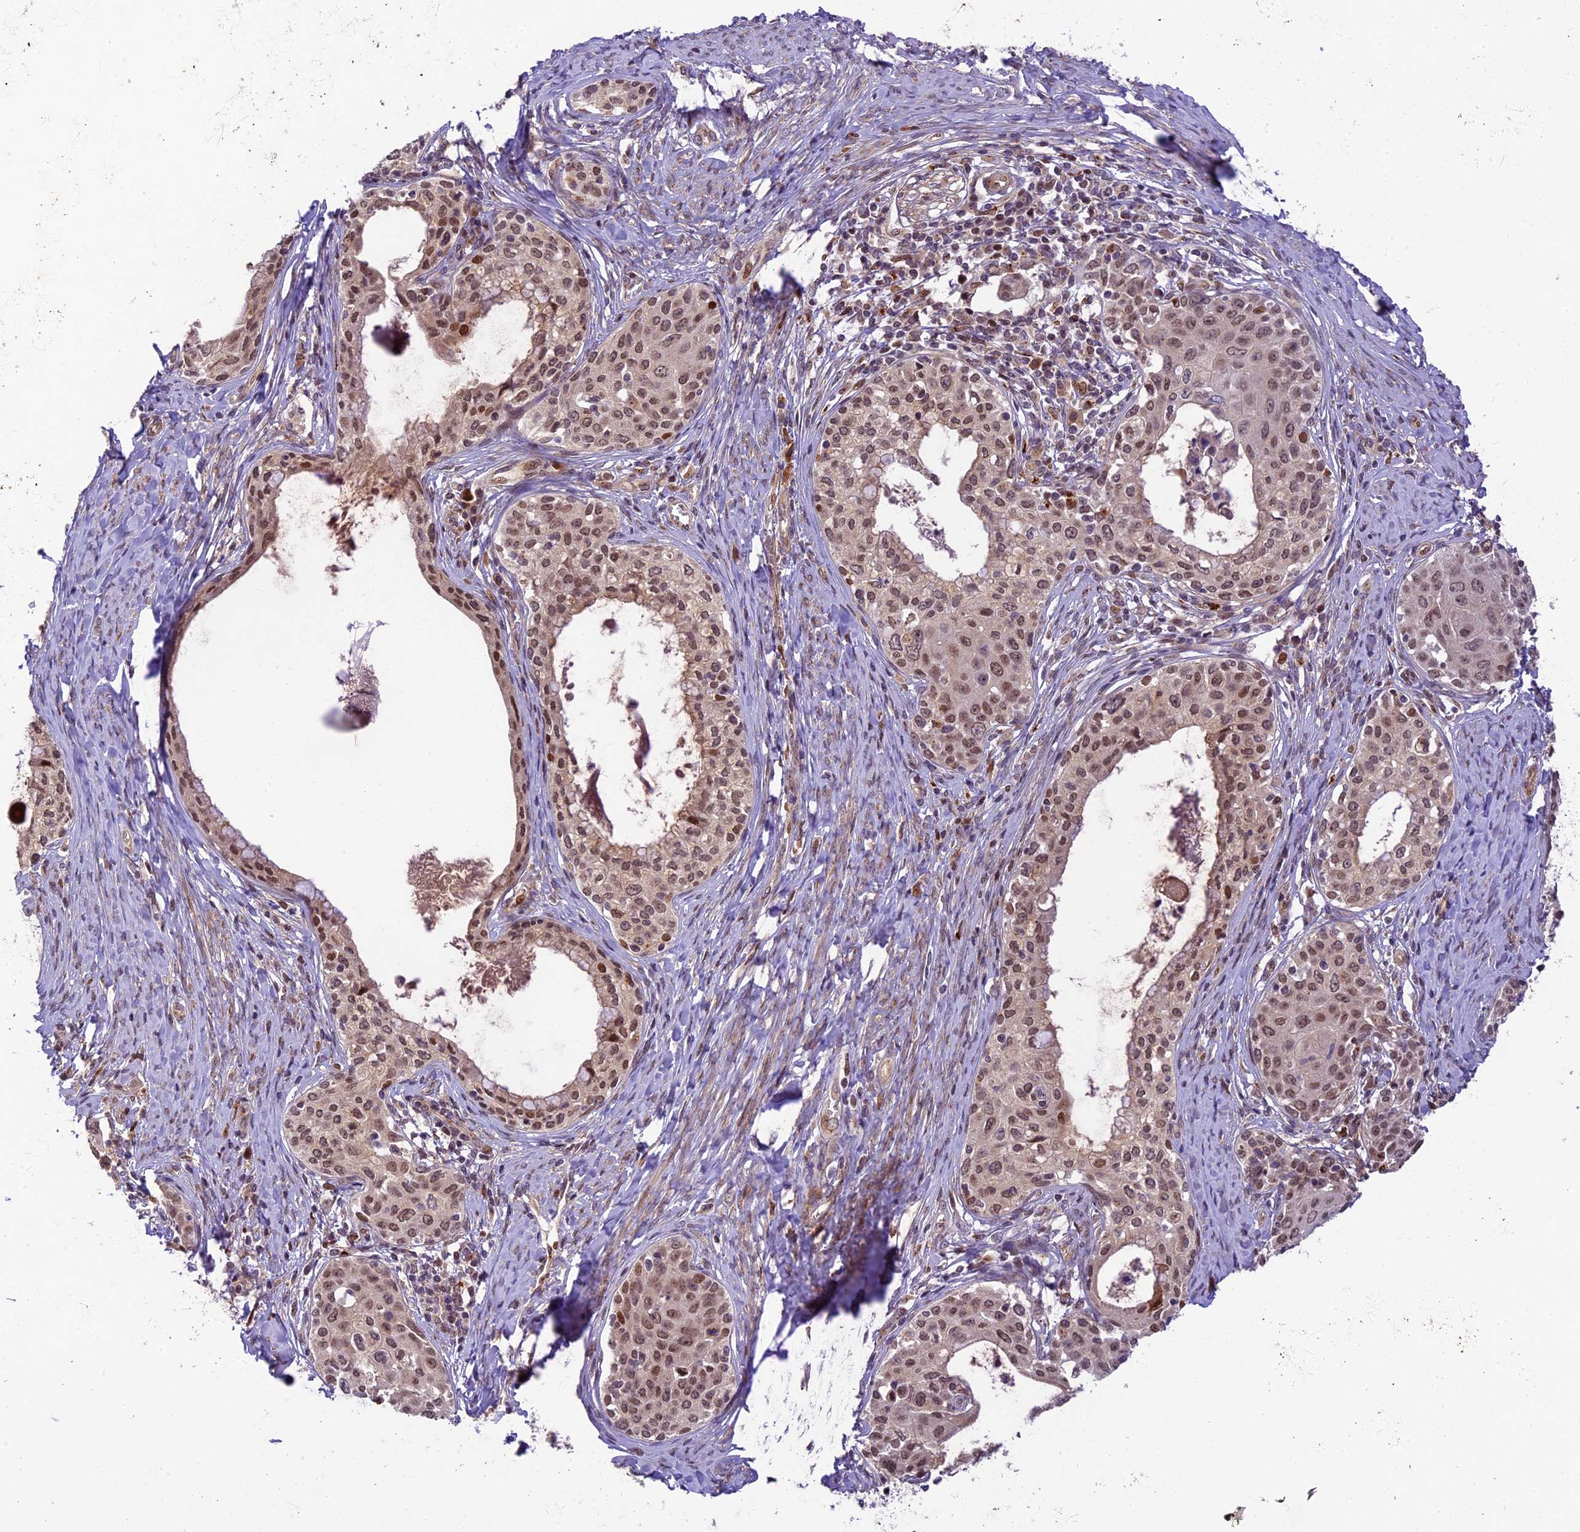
{"staining": {"intensity": "moderate", "quantity": ">75%", "location": "nuclear"}, "tissue": "cervical cancer", "cell_type": "Tumor cells", "image_type": "cancer", "snomed": [{"axis": "morphology", "description": "Squamous cell carcinoma, NOS"}, {"axis": "morphology", "description": "Adenocarcinoma, NOS"}, {"axis": "topography", "description": "Cervix"}], "caption": "Immunohistochemical staining of adenocarcinoma (cervical) displays medium levels of moderate nuclear positivity in approximately >75% of tumor cells.", "gene": "NEK8", "patient": {"sex": "female", "age": 52}}